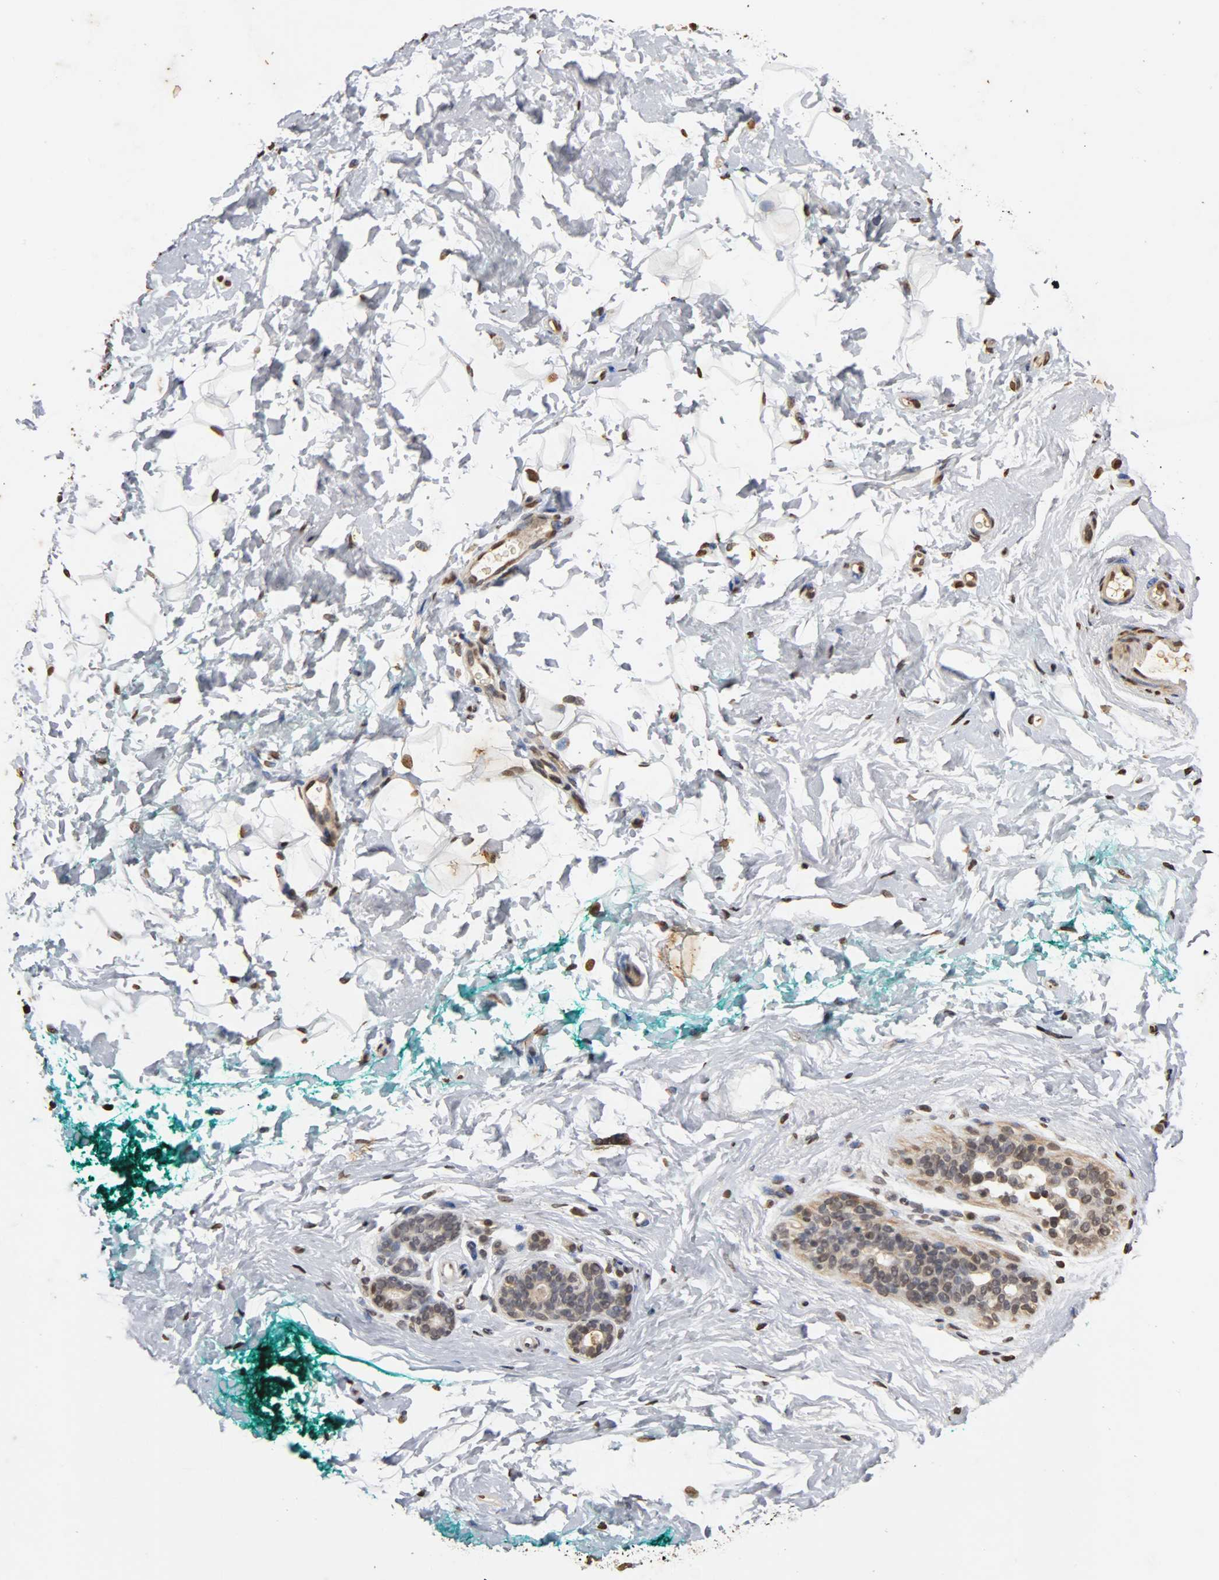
{"staining": {"intensity": "moderate", "quantity": "25%-75%", "location": "nuclear"}, "tissue": "breast", "cell_type": "Adipocytes", "image_type": "normal", "snomed": [{"axis": "morphology", "description": "Normal tissue, NOS"}, {"axis": "topography", "description": "Breast"}], "caption": "A brown stain highlights moderate nuclear staining of a protein in adipocytes of unremarkable breast. The staining was performed using DAB to visualize the protein expression in brown, while the nuclei were stained in blue with hematoxylin (Magnification: 20x).", "gene": "ERCC2", "patient": {"sex": "female", "age": 52}}